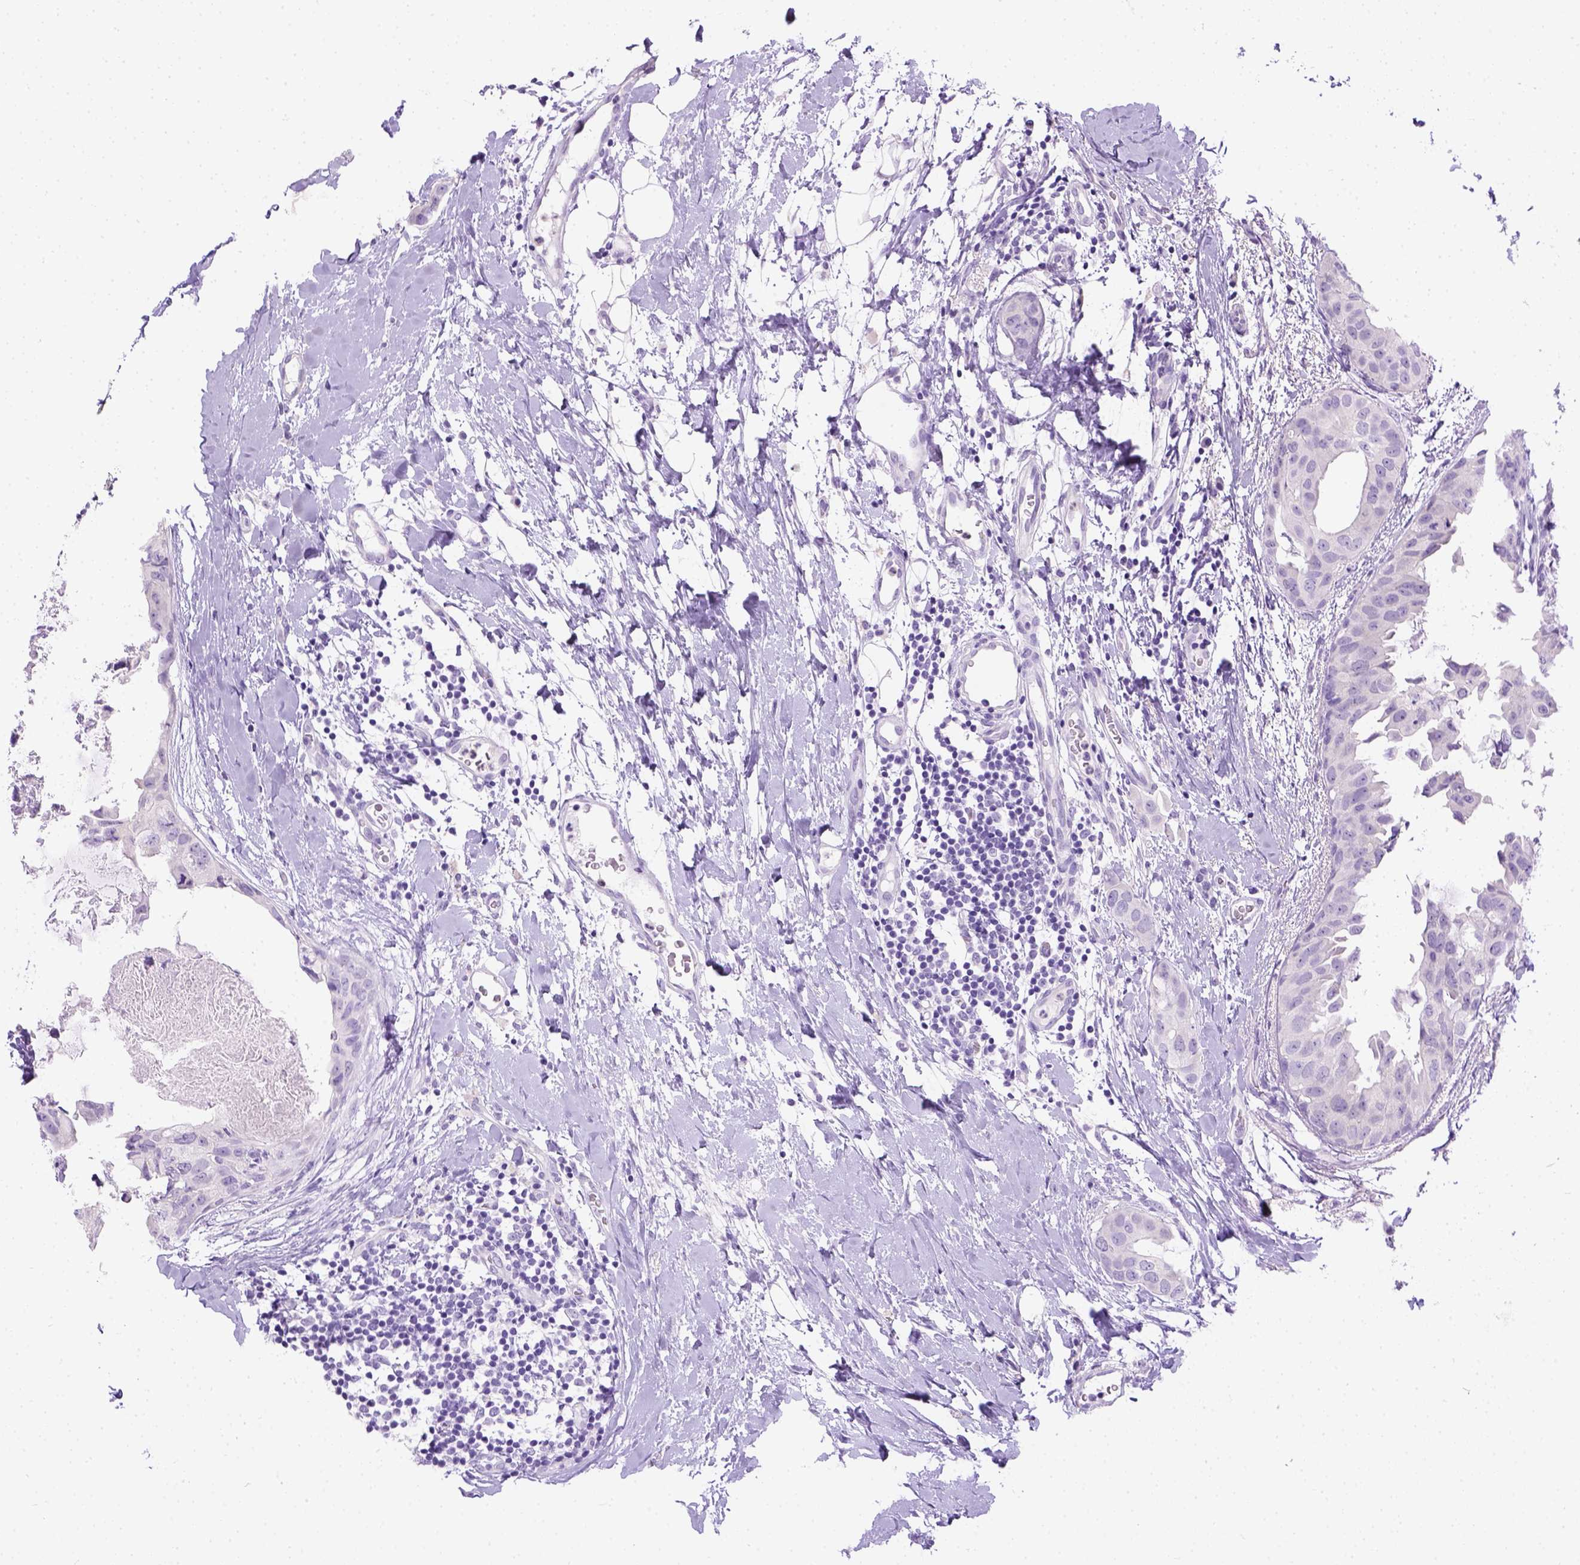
{"staining": {"intensity": "negative", "quantity": "none", "location": "none"}, "tissue": "breast cancer", "cell_type": "Tumor cells", "image_type": "cancer", "snomed": [{"axis": "morphology", "description": "Normal tissue, NOS"}, {"axis": "morphology", "description": "Duct carcinoma"}, {"axis": "topography", "description": "Breast"}], "caption": "Immunohistochemistry of breast cancer exhibits no staining in tumor cells. The staining was performed using DAB to visualize the protein expression in brown, while the nuclei were stained in blue with hematoxylin (Magnification: 20x).", "gene": "TMEM38A", "patient": {"sex": "female", "age": 40}}